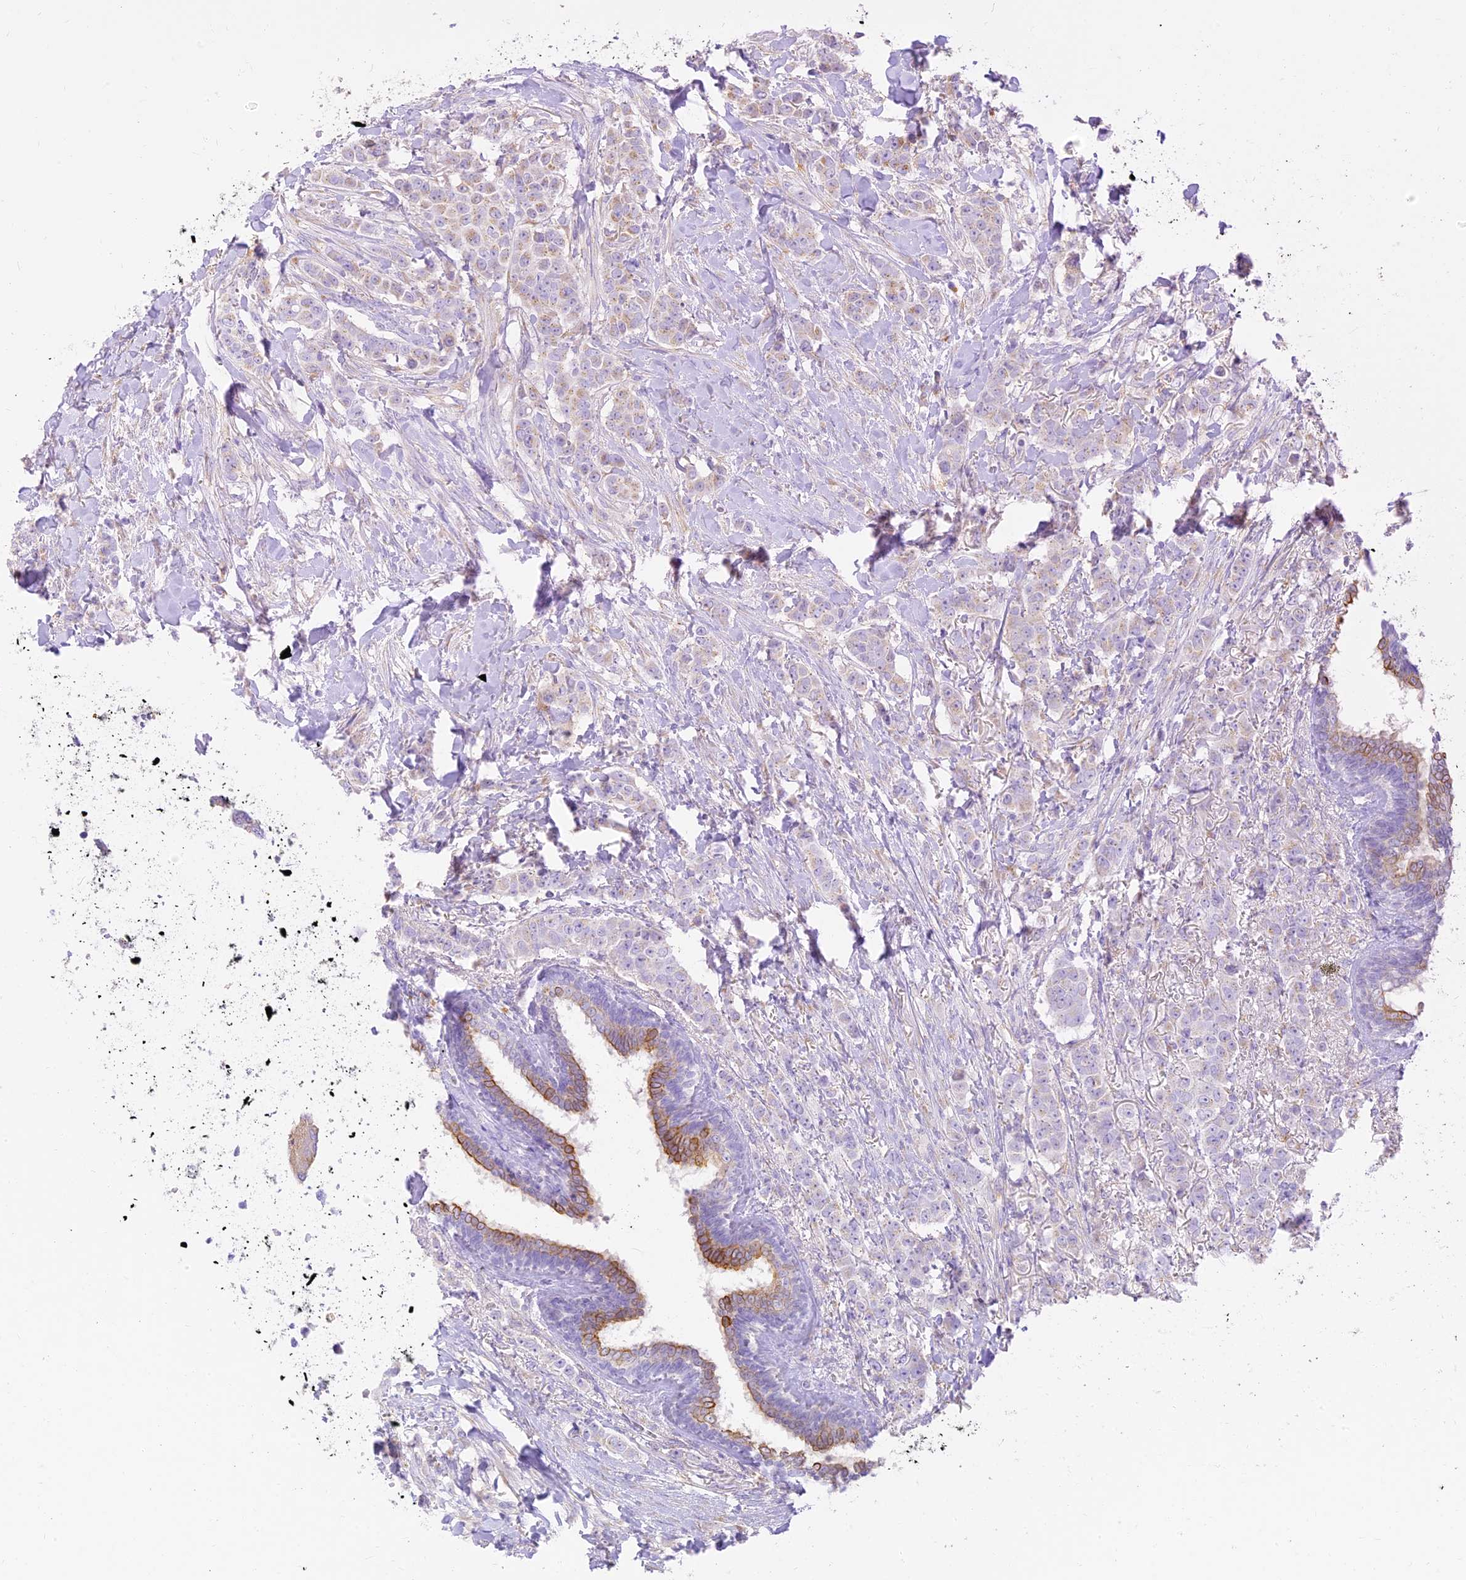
{"staining": {"intensity": "weak", "quantity": "<25%", "location": "cytoplasmic/membranous"}, "tissue": "breast cancer", "cell_type": "Tumor cells", "image_type": "cancer", "snomed": [{"axis": "morphology", "description": "Duct carcinoma"}, {"axis": "topography", "description": "Breast"}], "caption": "The photomicrograph demonstrates no significant expression in tumor cells of infiltrating ductal carcinoma (breast).", "gene": "SEC13", "patient": {"sex": "female", "age": 40}}